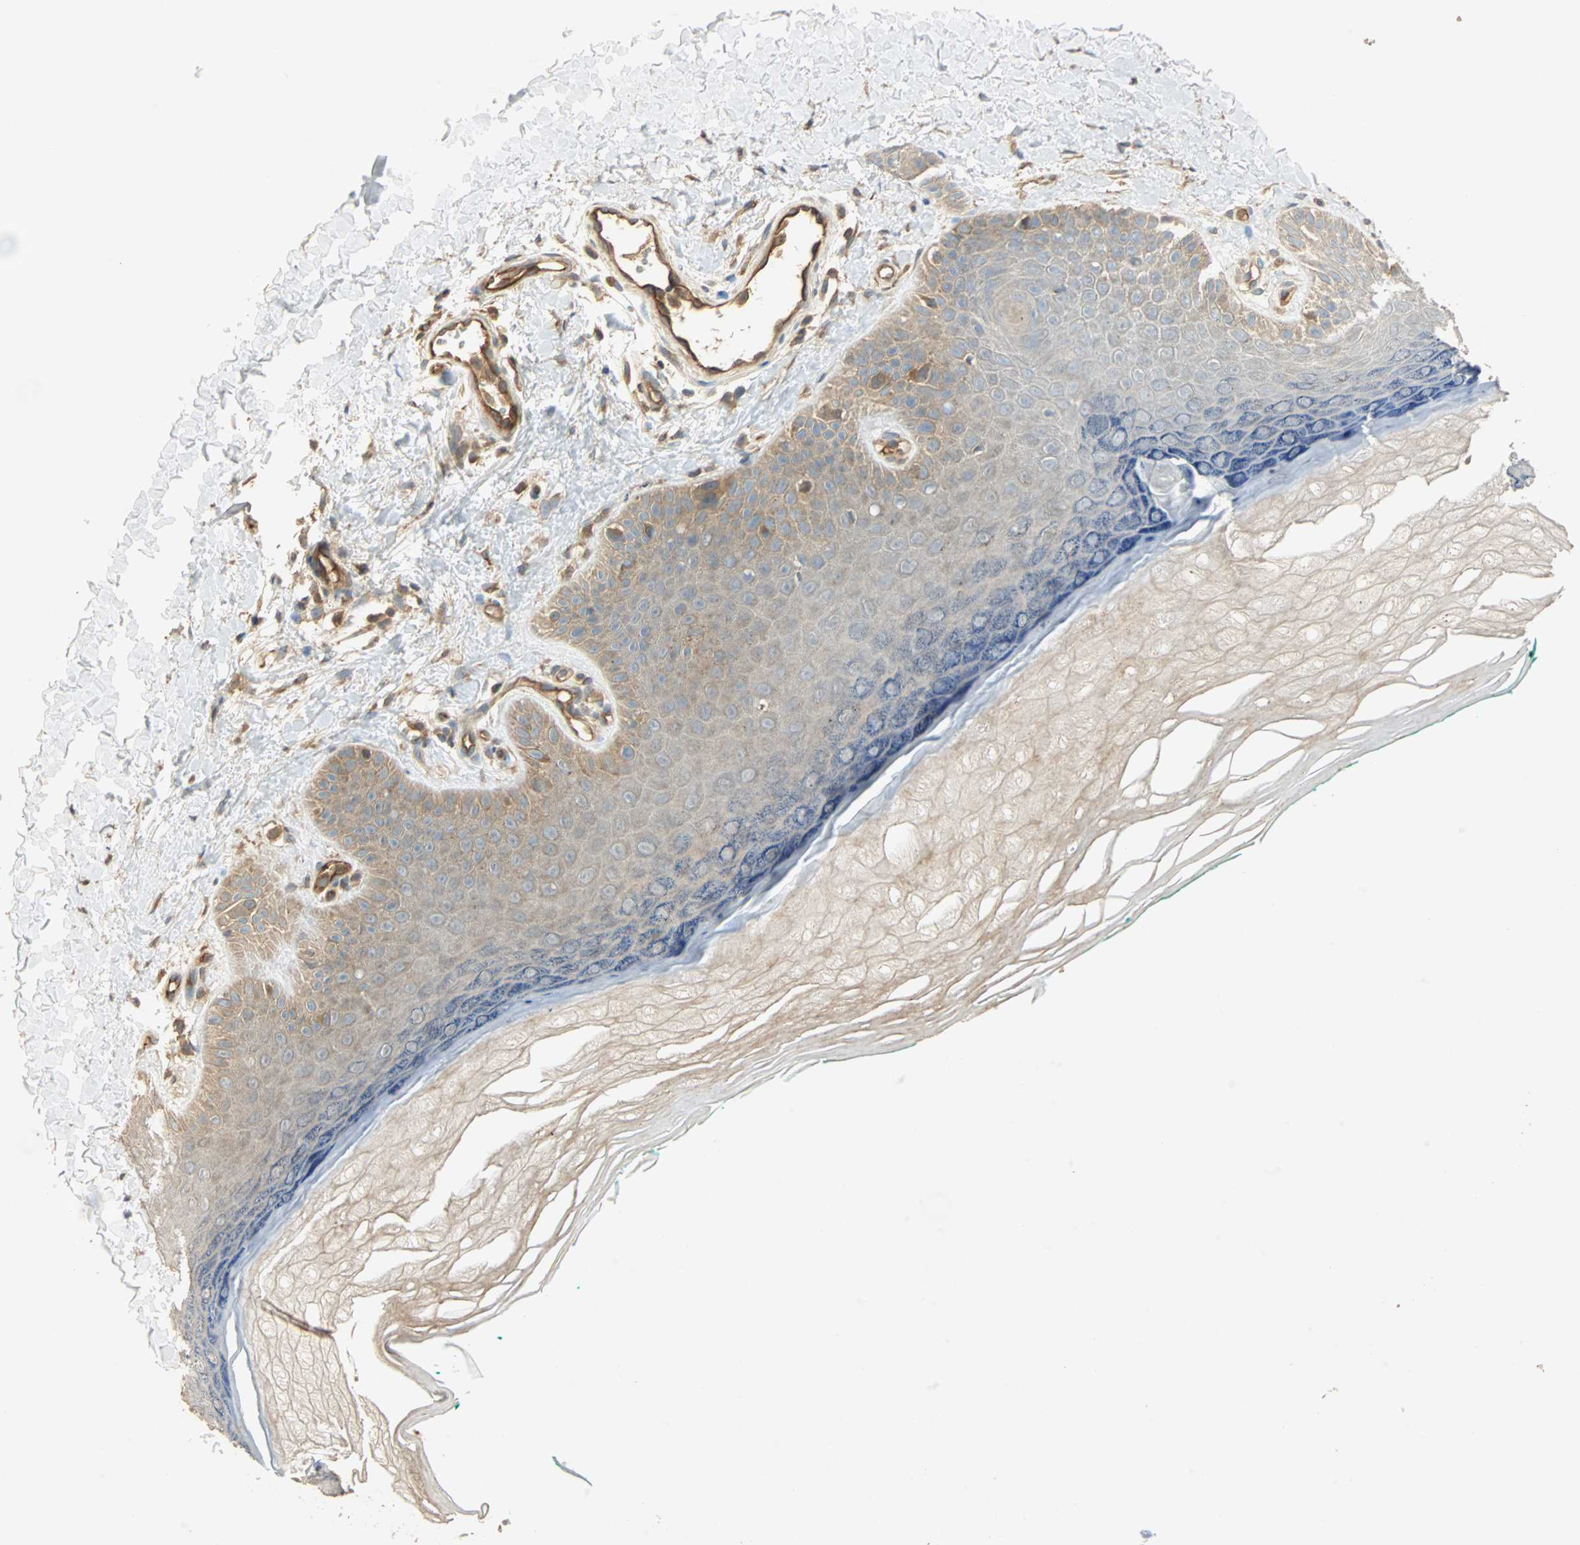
{"staining": {"intensity": "moderate", "quantity": ">75%", "location": "cytoplasmic/membranous"}, "tissue": "skin", "cell_type": "Fibroblasts", "image_type": "normal", "snomed": [{"axis": "morphology", "description": "Normal tissue, NOS"}, {"axis": "topography", "description": "Skin"}], "caption": "DAB immunohistochemical staining of unremarkable skin reveals moderate cytoplasmic/membranous protein expression in approximately >75% of fibroblasts.", "gene": "GALK1", "patient": {"sex": "male", "age": 26}}